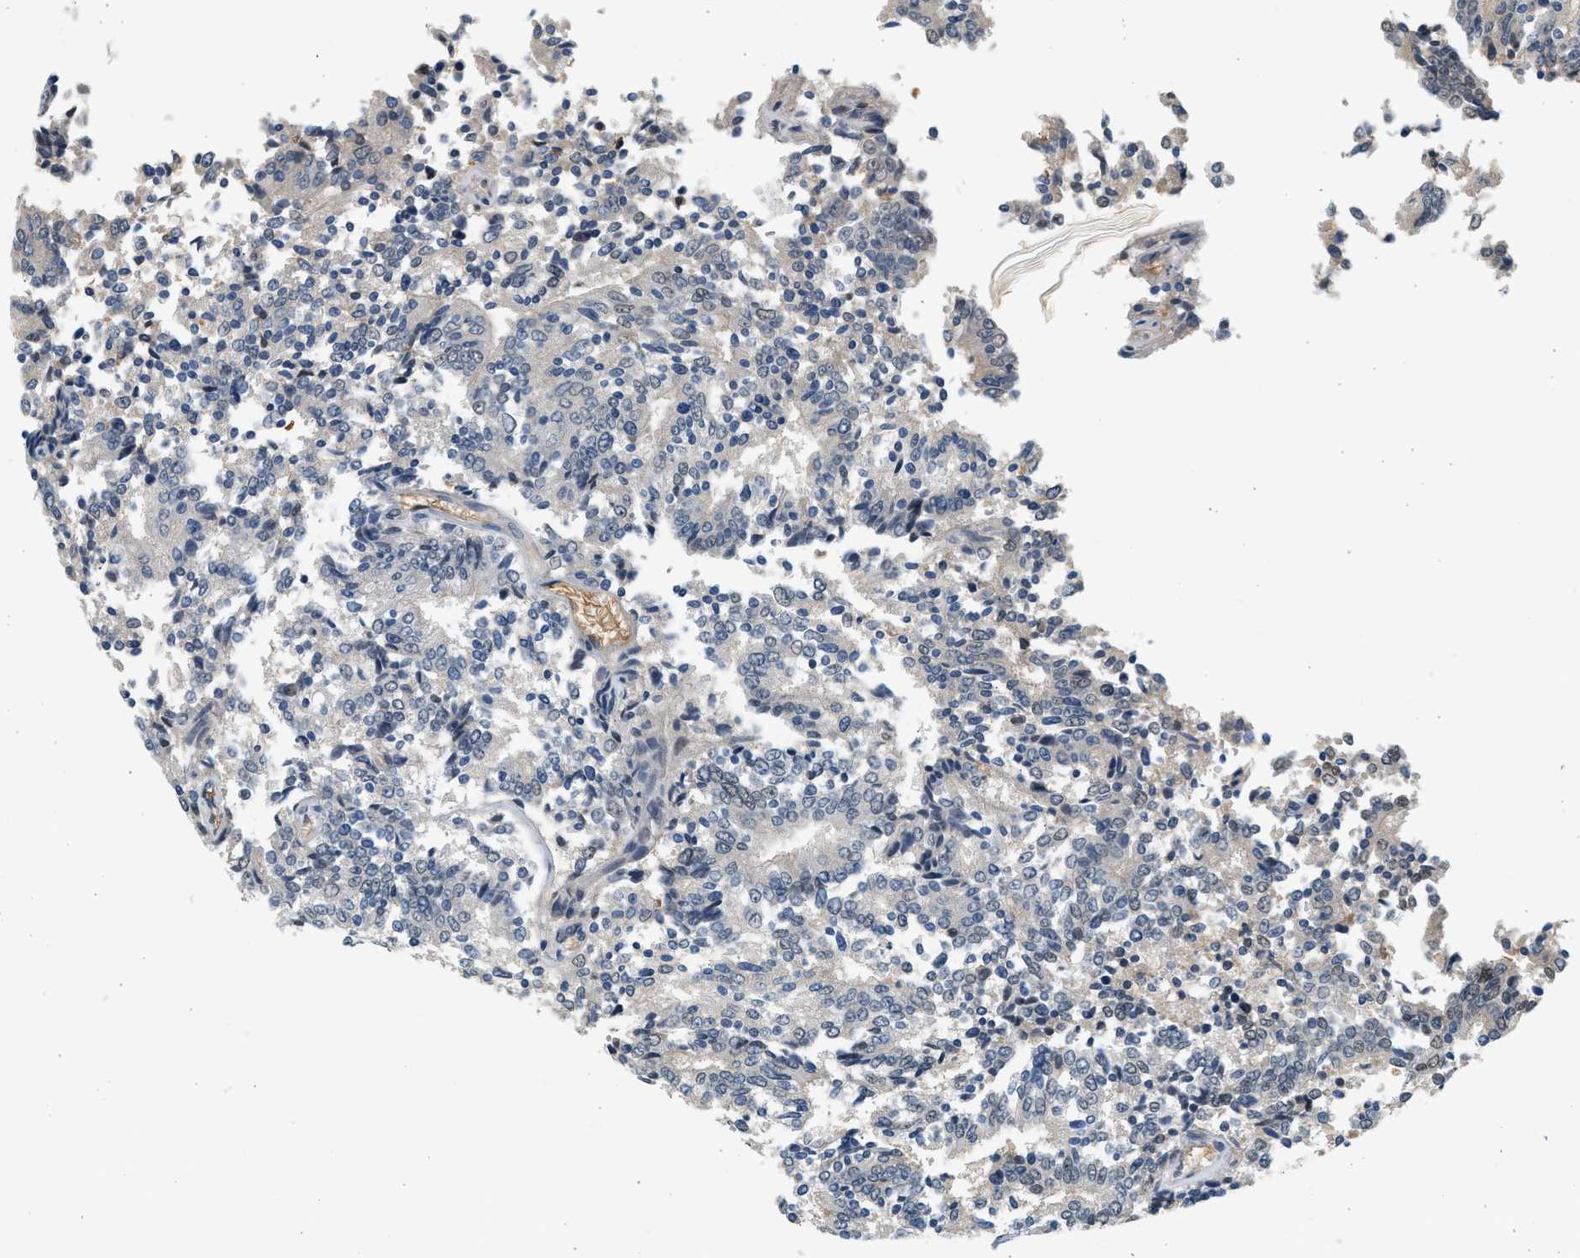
{"staining": {"intensity": "weak", "quantity": "<25%", "location": "nuclear"}, "tissue": "prostate cancer", "cell_type": "Tumor cells", "image_type": "cancer", "snomed": [{"axis": "morphology", "description": "Normal tissue, NOS"}, {"axis": "morphology", "description": "Adenocarcinoma, High grade"}, {"axis": "topography", "description": "Prostate"}, {"axis": "topography", "description": "Seminal veicle"}], "caption": "Prostate cancer (high-grade adenocarcinoma) was stained to show a protein in brown. There is no significant expression in tumor cells. (Stains: DAB immunohistochemistry with hematoxylin counter stain, Microscopy: brightfield microscopy at high magnification).", "gene": "HIPK1", "patient": {"sex": "male", "age": 55}}